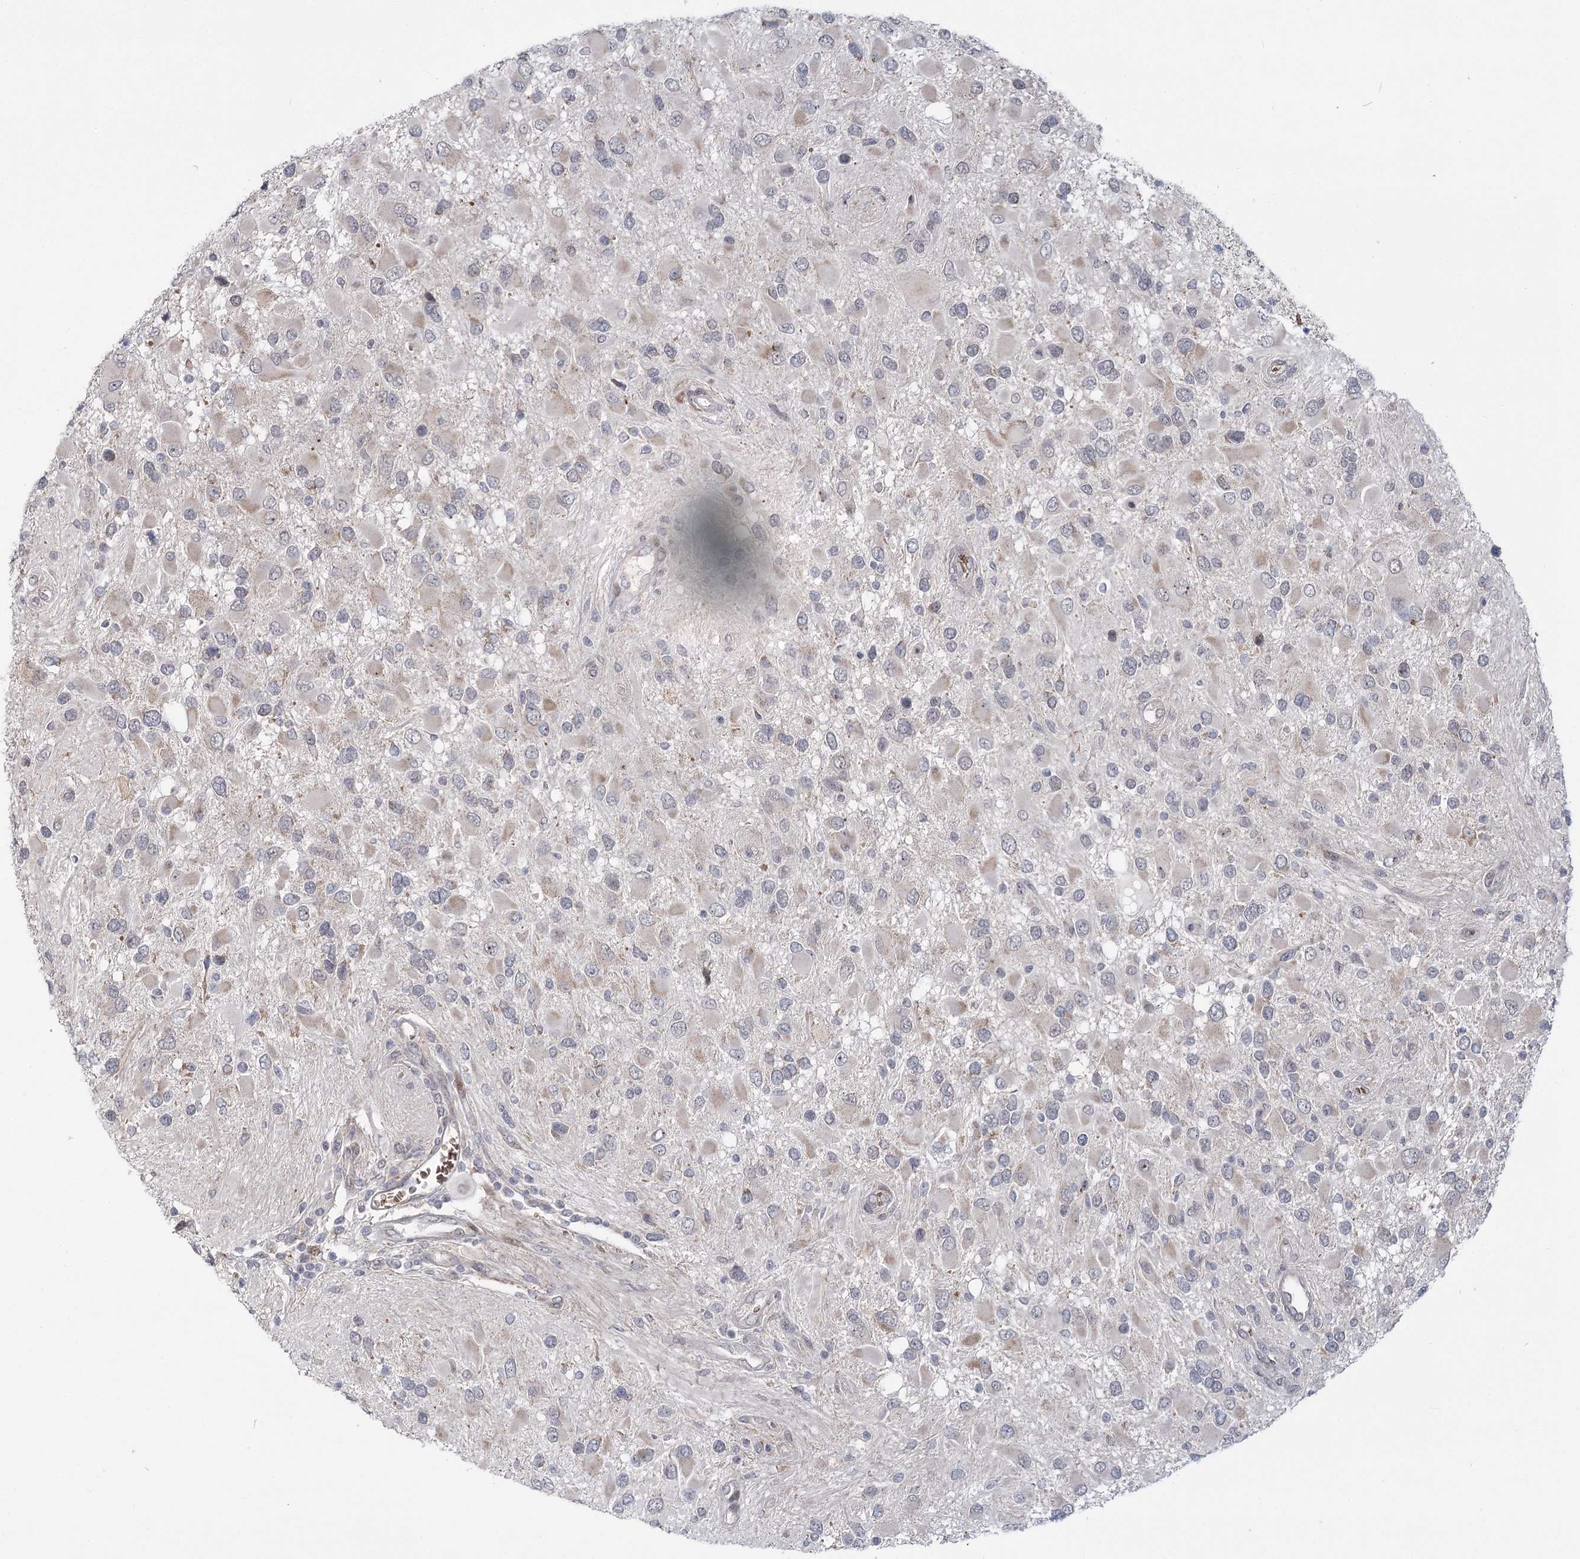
{"staining": {"intensity": "negative", "quantity": "none", "location": "none"}, "tissue": "glioma", "cell_type": "Tumor cells", "image_type": "cancer", "snomed": [{"axis": "morphology", "description": "Glioma, malignant, High grade"}, {"axis": "topography", "description": "Brain"}], "caption": "Immunohistochemical staining of high-grade glioma (malignant) displays no significant positivity in tumor cells.", "gene": "NSMCE4A", "patient": {"sex": "male", "age": 53}}